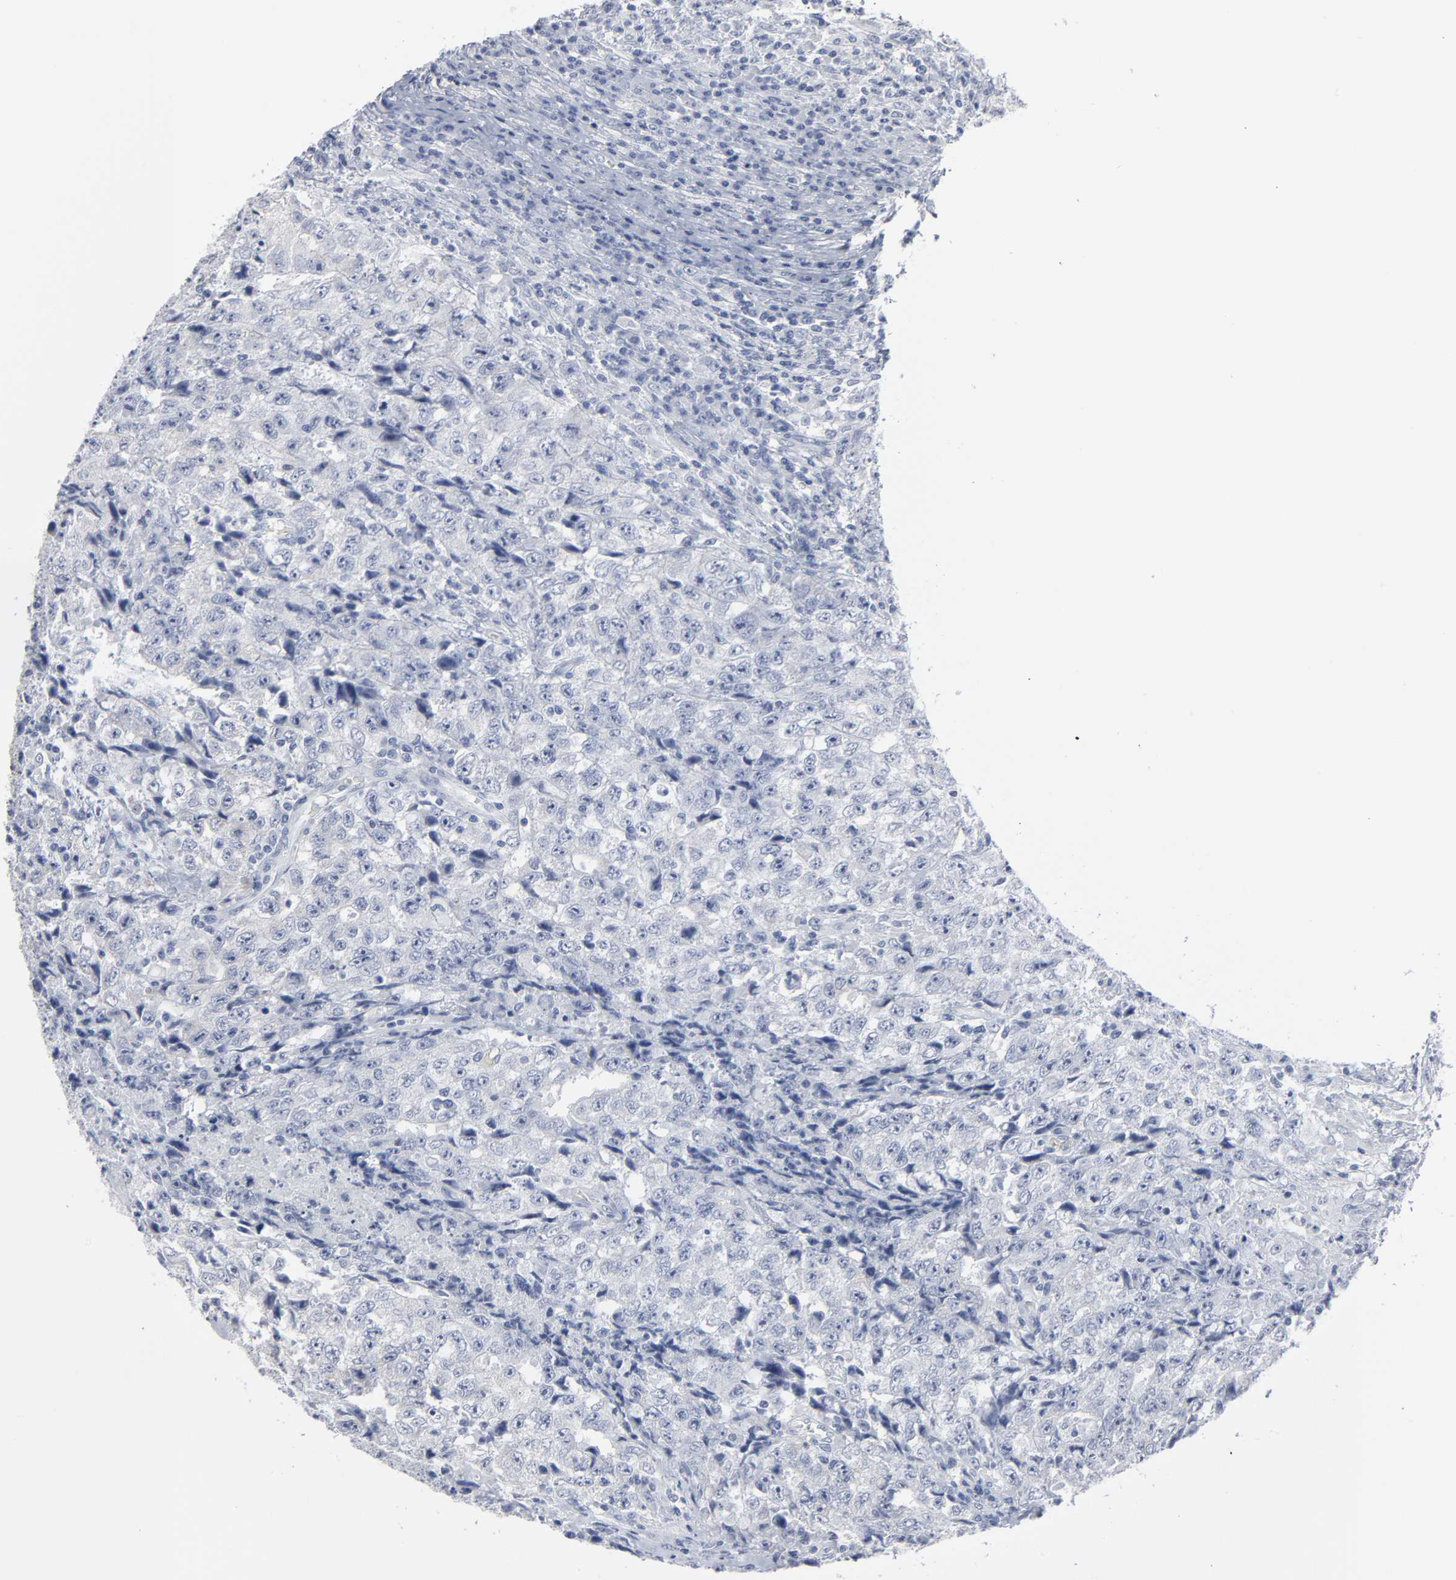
{"staining": {"intensity": "negative", "quantity": "none", "location": "none"}, "tissue": "testis cancer", "cell_type": "Tumor cells", "image_type": "cancer", "snomed": [{"axis": "morphology", "description": "Necrosis, NOS"}, {"axis": "morphology", "description": "Carcinoma, Embryonal, NOS"}, {"axis": "topography", "description": "Testis"}], "caption": "IHC of embryonal carcinoma (testis) displays no positivity in tumor cells.", "gene": "PAGE1", "patient": {"sex": "male", "age": 19}}